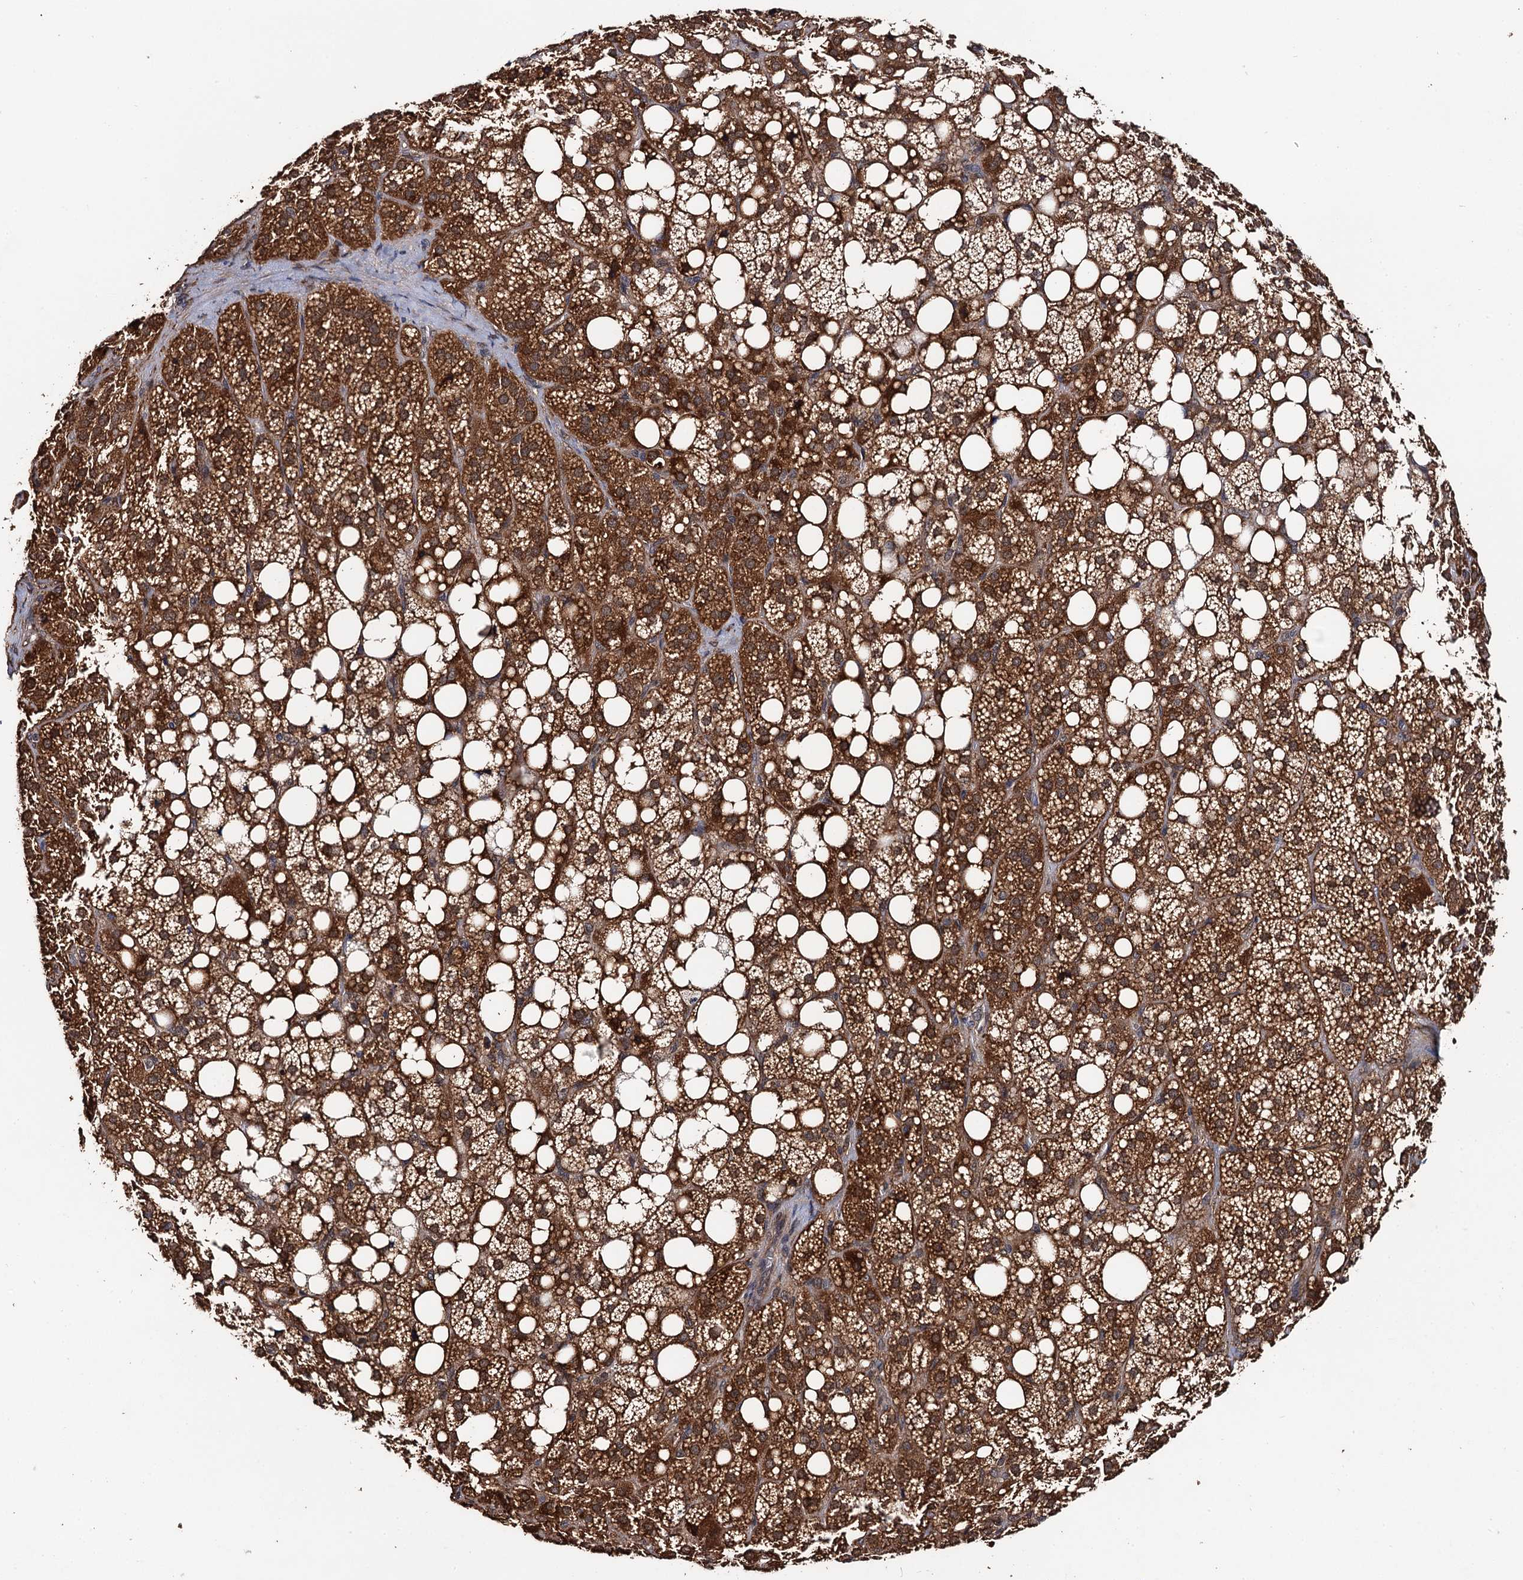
{"staining": {"intensity": "strong", "quantity": ">75%", "location": "cytoplasmic/membranous"}, "tissue": "adrenal gland", "cell_type": "Glandular cells", "image_type": "normal", "snomed": [{"axis": "morphology", "description": "Normal tissue, NOS"}, {"axis": "topography", "description": "Adrenal gland"}], "caption": "This histopathology image displays IHC staining of benign adrenal gland, with high strong cytoplasmic/membranous expression in approximately >75% of glandular cells.", "gene": "MIER2", "patient": {"sex": "female", "age": 59}}